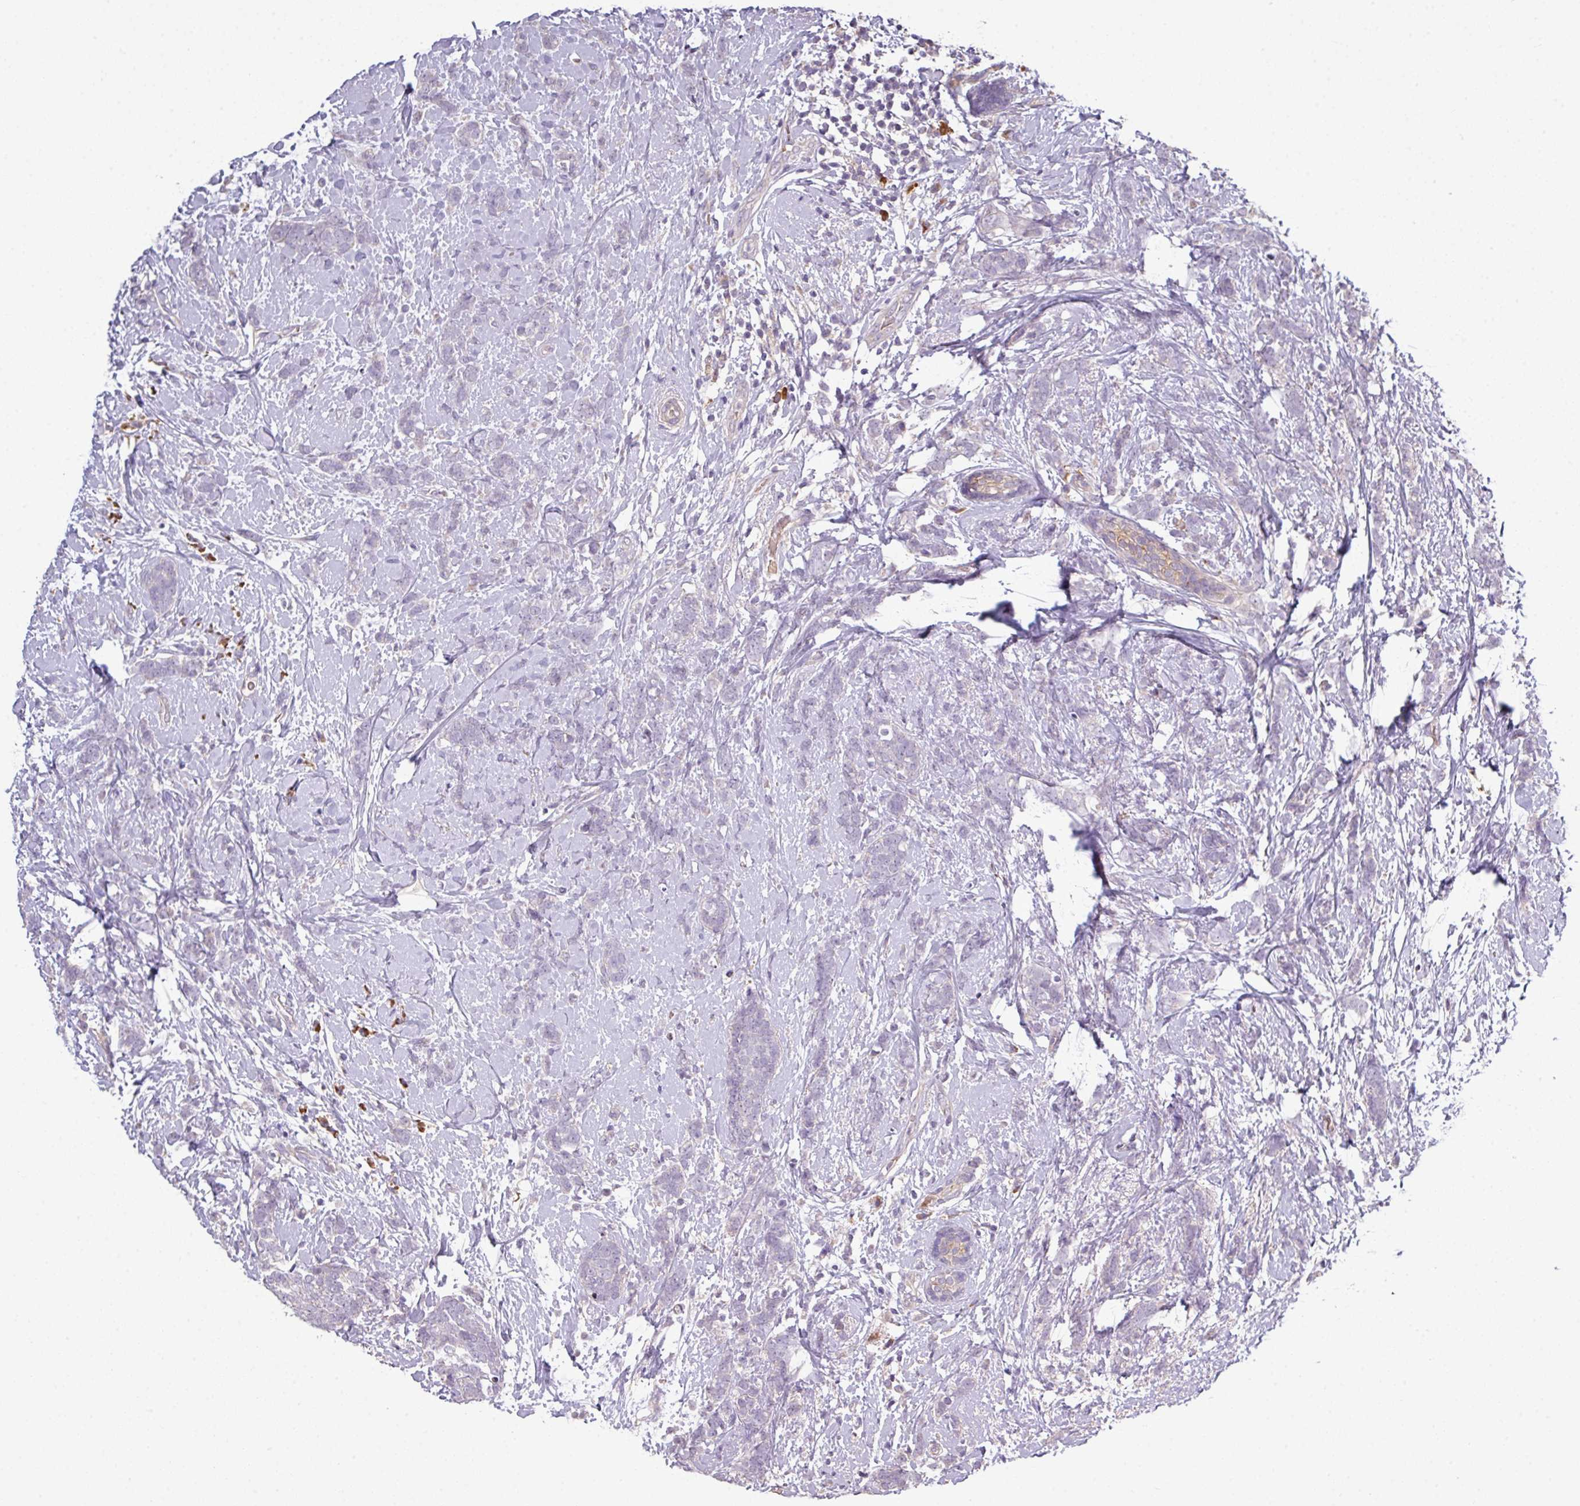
{"staining": {"intensity": "negative", "quantity": "none", "location": "none"}, "tissue": "breast cancer", "cell_type": "Tumor cells", "image_type": "cancer", "snomed": [{"axis": "morphology", "description": "Lobular carcinoma"}, {"axis": "topography", "description": "Breast"}], "caption": "Photomicrograph shows no significant protein expression in tumor cells of breast cancer.", "gene": "NHSL2", "patient": {"sex": "female", "age": 58}}